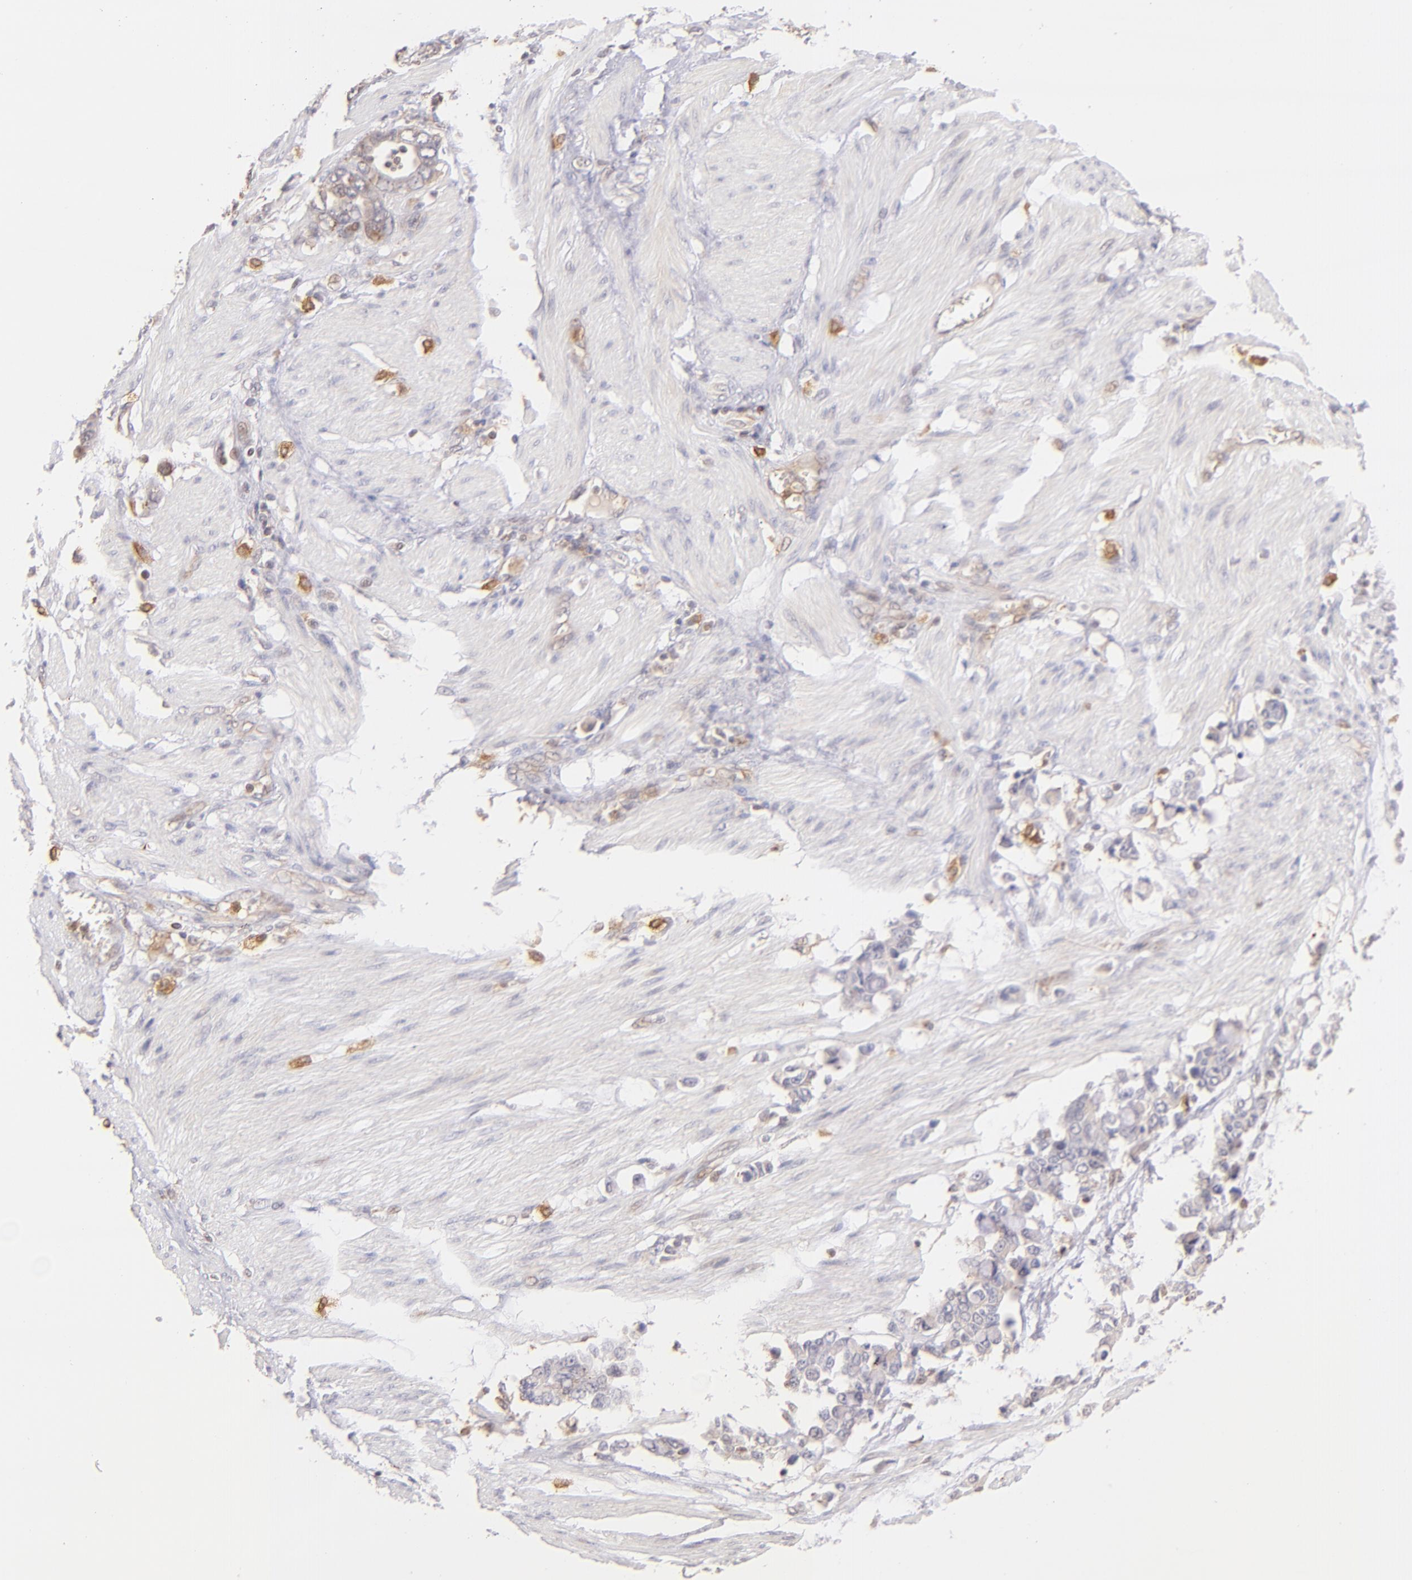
{"staining": {"intensity": "weak", "quantity": ">75%", "location": "cytoplasmic/membranous"}, "tissue": "stomach cancer", "cell_type": "Tumor cells", "image_type": "cancer", "snomed": [{"axis": "morphology", "description": "Adenocarcinoma, NOS"}, {"axis": "topography", "description": "Stomach"}], "caption": "An IHC photomicrograph of neoplastic tissue is shown. Protein staining in brown labels weak cytoplasmic/membranous positivity in stomach cancer within tumor cells.", "gene": "BTK", "patient": {"sex": "male", "age": 78}}